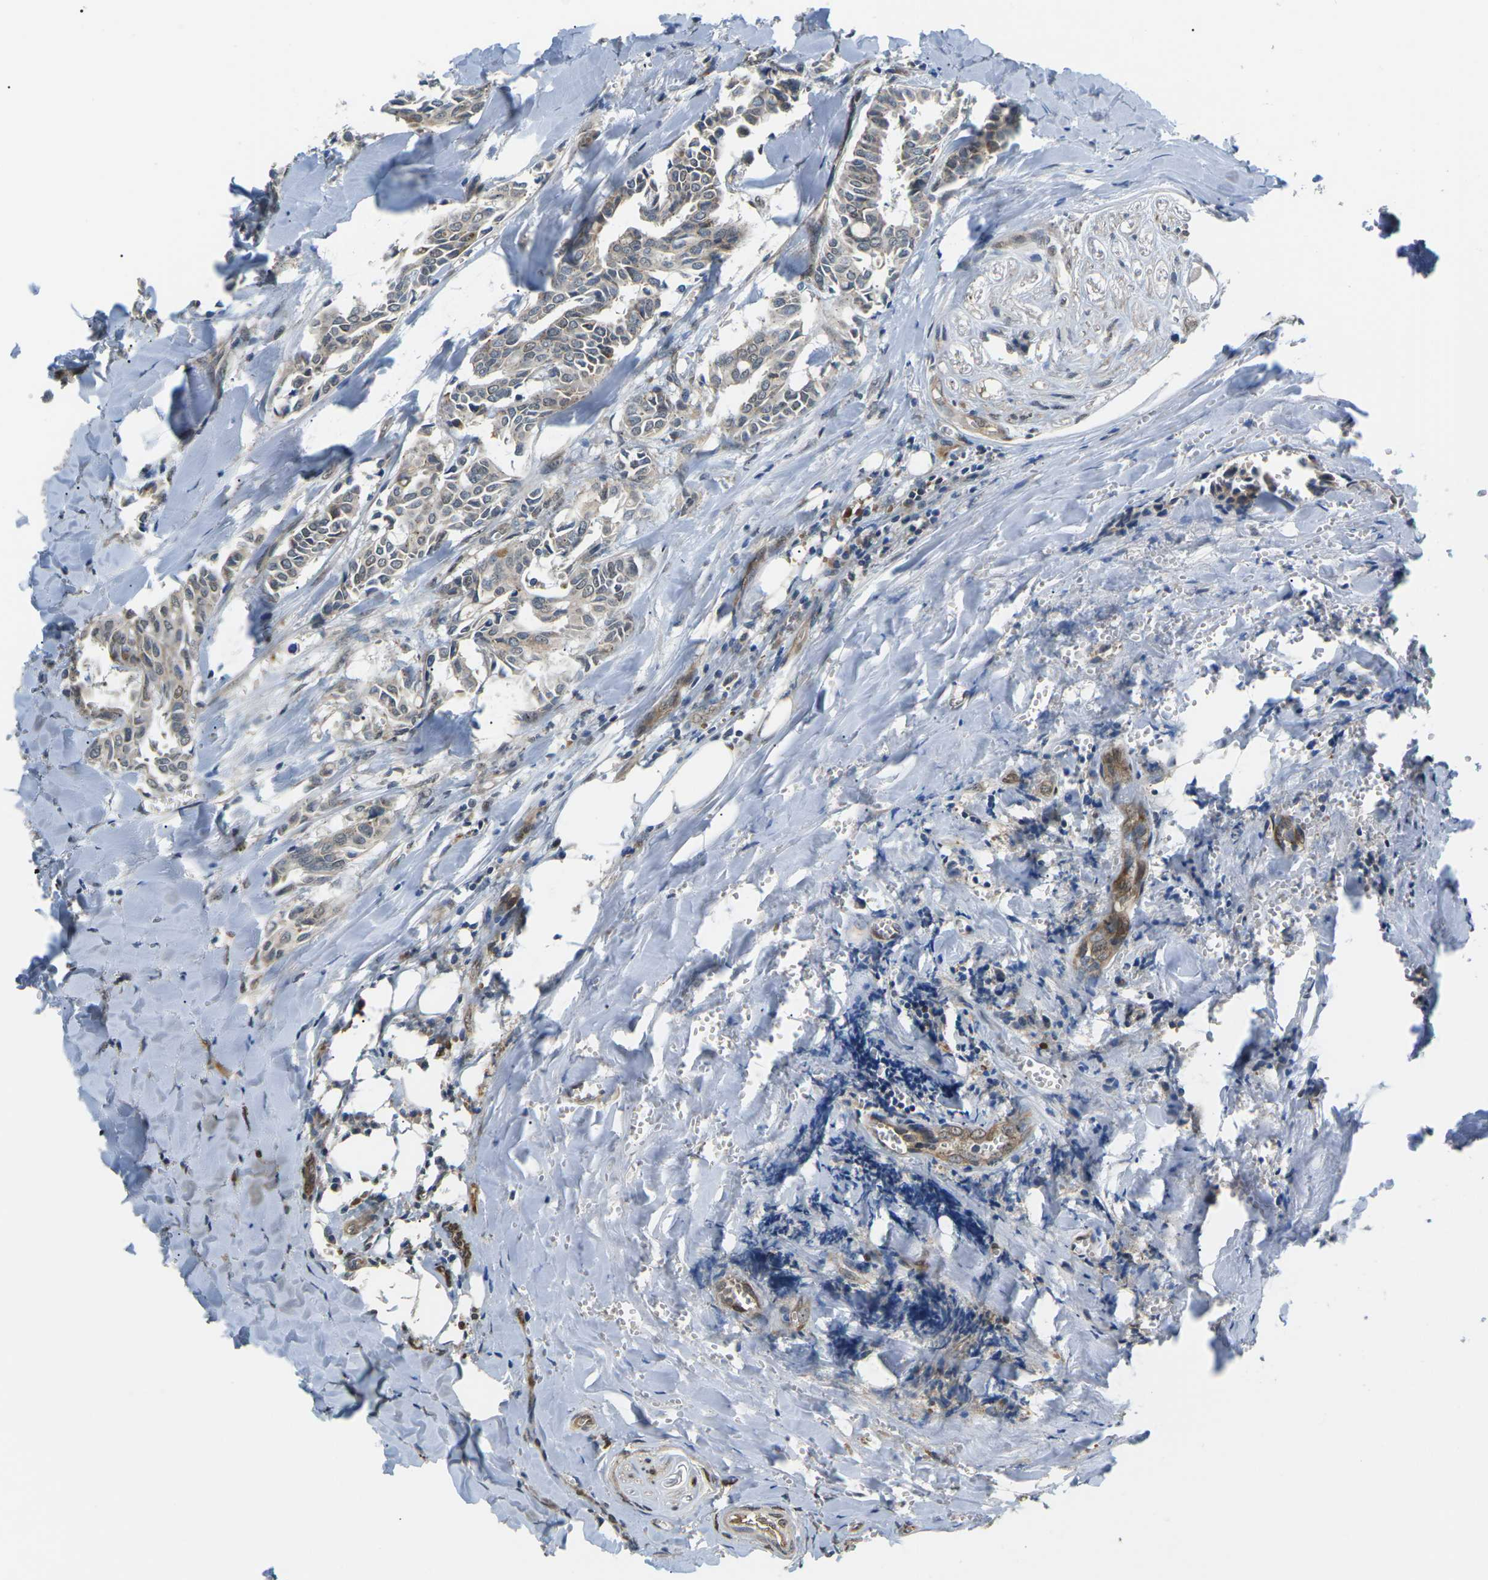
{"staining": {"intensity": "weak", "quantity": "<25%", "location": "nuclear"}, "tissue": "head and neck cancer", "cell_type": "Tumor cells", "image_type": "cancer", "snomed": [{"axis": "morphology", "description": "Adenocarcinoma, NOS"}, {"axis": "topography", "description": "Salivary gland"}, {"axis": "topography", "description": "Head-Neck"}], "caption": "DAB (3,3'-diaminobenzidine) immunohistochemical staining of head and neck adenocarcinoma reveals no significant positivity in tumor cells.", "gene": "ERBB4", "patient": {"sex": "female", "age": 59}}